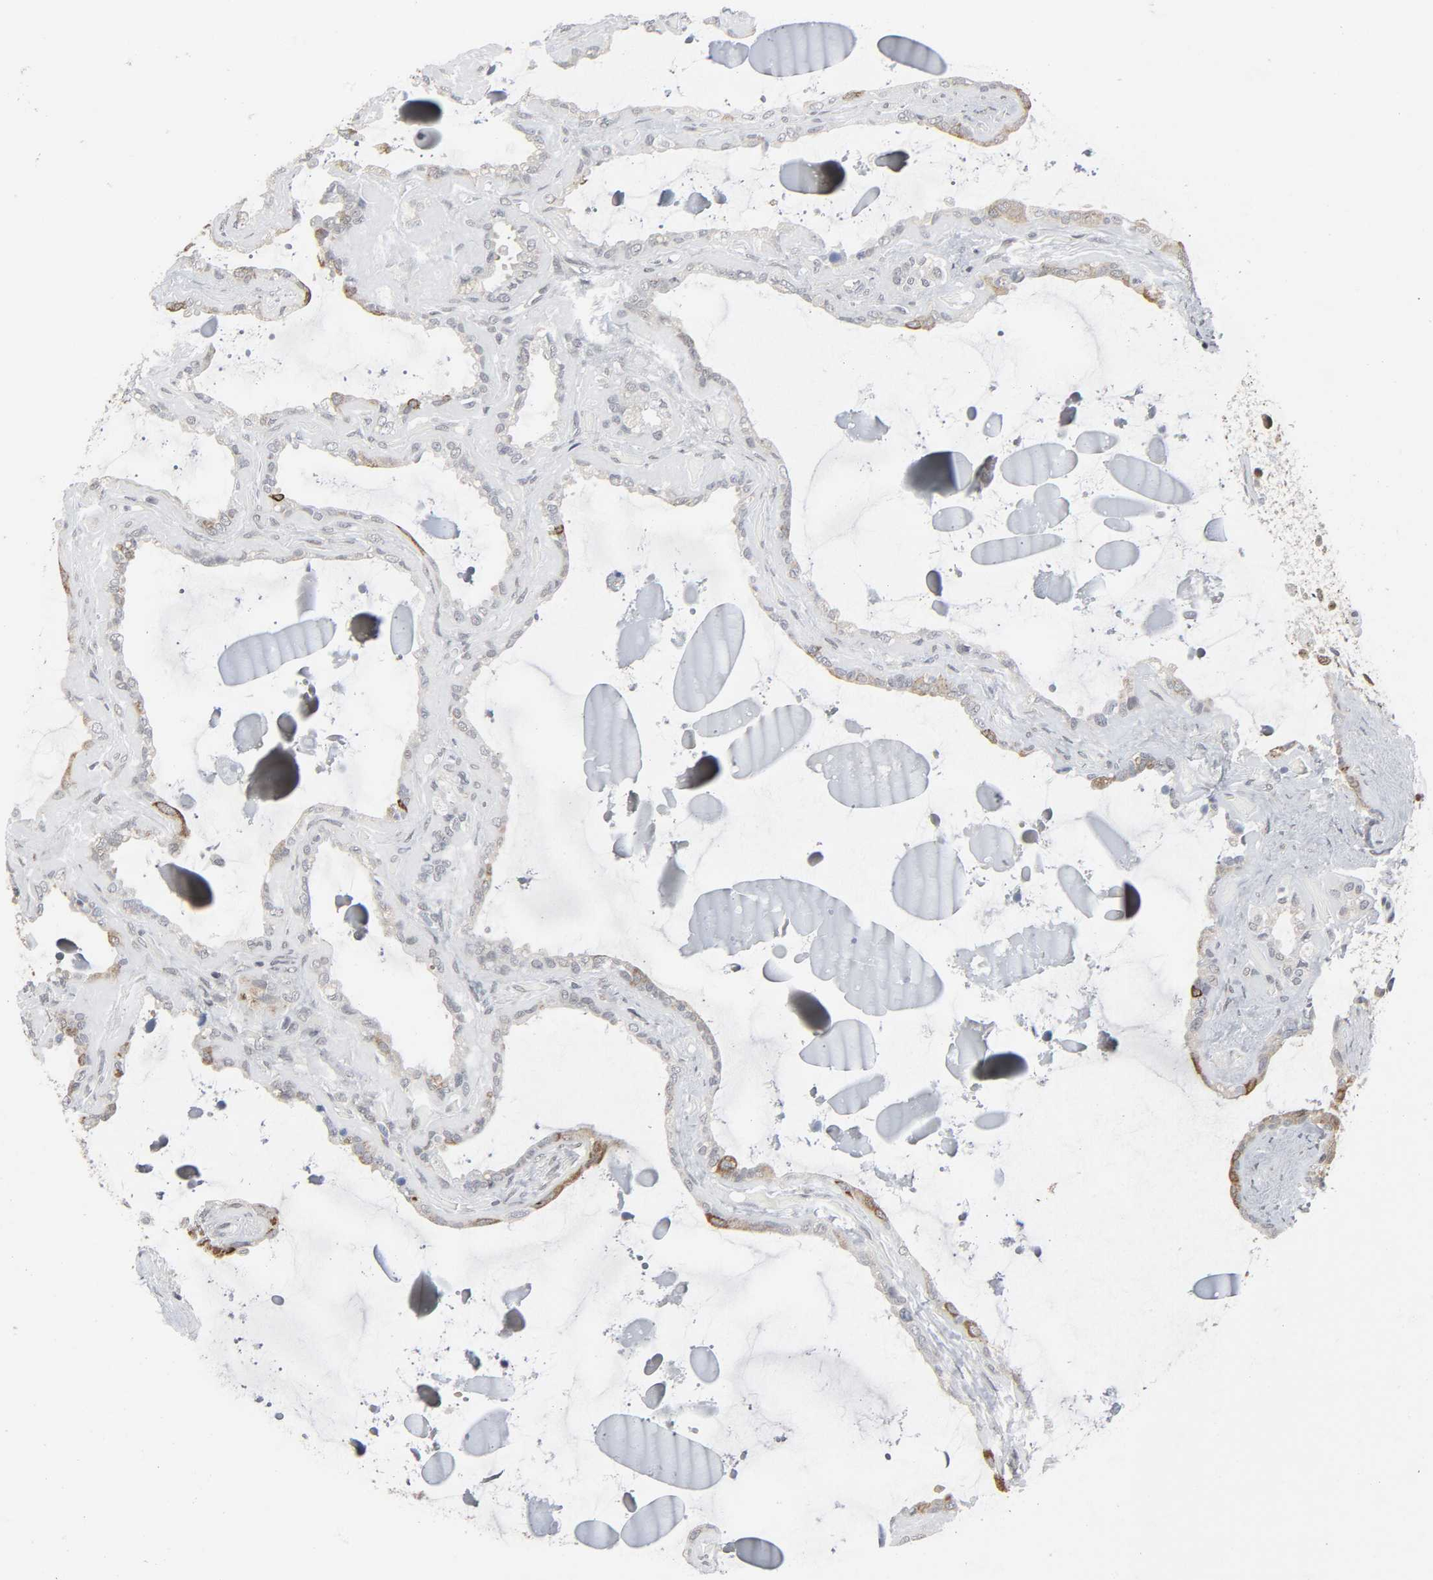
{"staining": {"intensity": "moderate", "quantity": "25%-75%", "location": "cytoplasmic/membranous"}, "tissue": "seminal vesicle", "cell_type": "Glandular cells", "image_type": "normal", "snomed": [{"axis": "morphology", "description": "Normal tissue, NOS"}, {"axis": "morphology", "description": "Inflammation, NOS"}, {"axis": "topography", "description": "Urinary bladder"}, {"axis": "topography", "description": "Prostate"}, {"axis": "topography", "description": "Seminal veicle"}], "caption": "Approximately 25%-75% of glandular cells in normal human seminal vesicle display moderate cytoplasmic/membranous protein positivity as visualized by brown immunohistochemical staining.", "gene": "MUC1", "patient": {"sex": "male", "age": 82}}